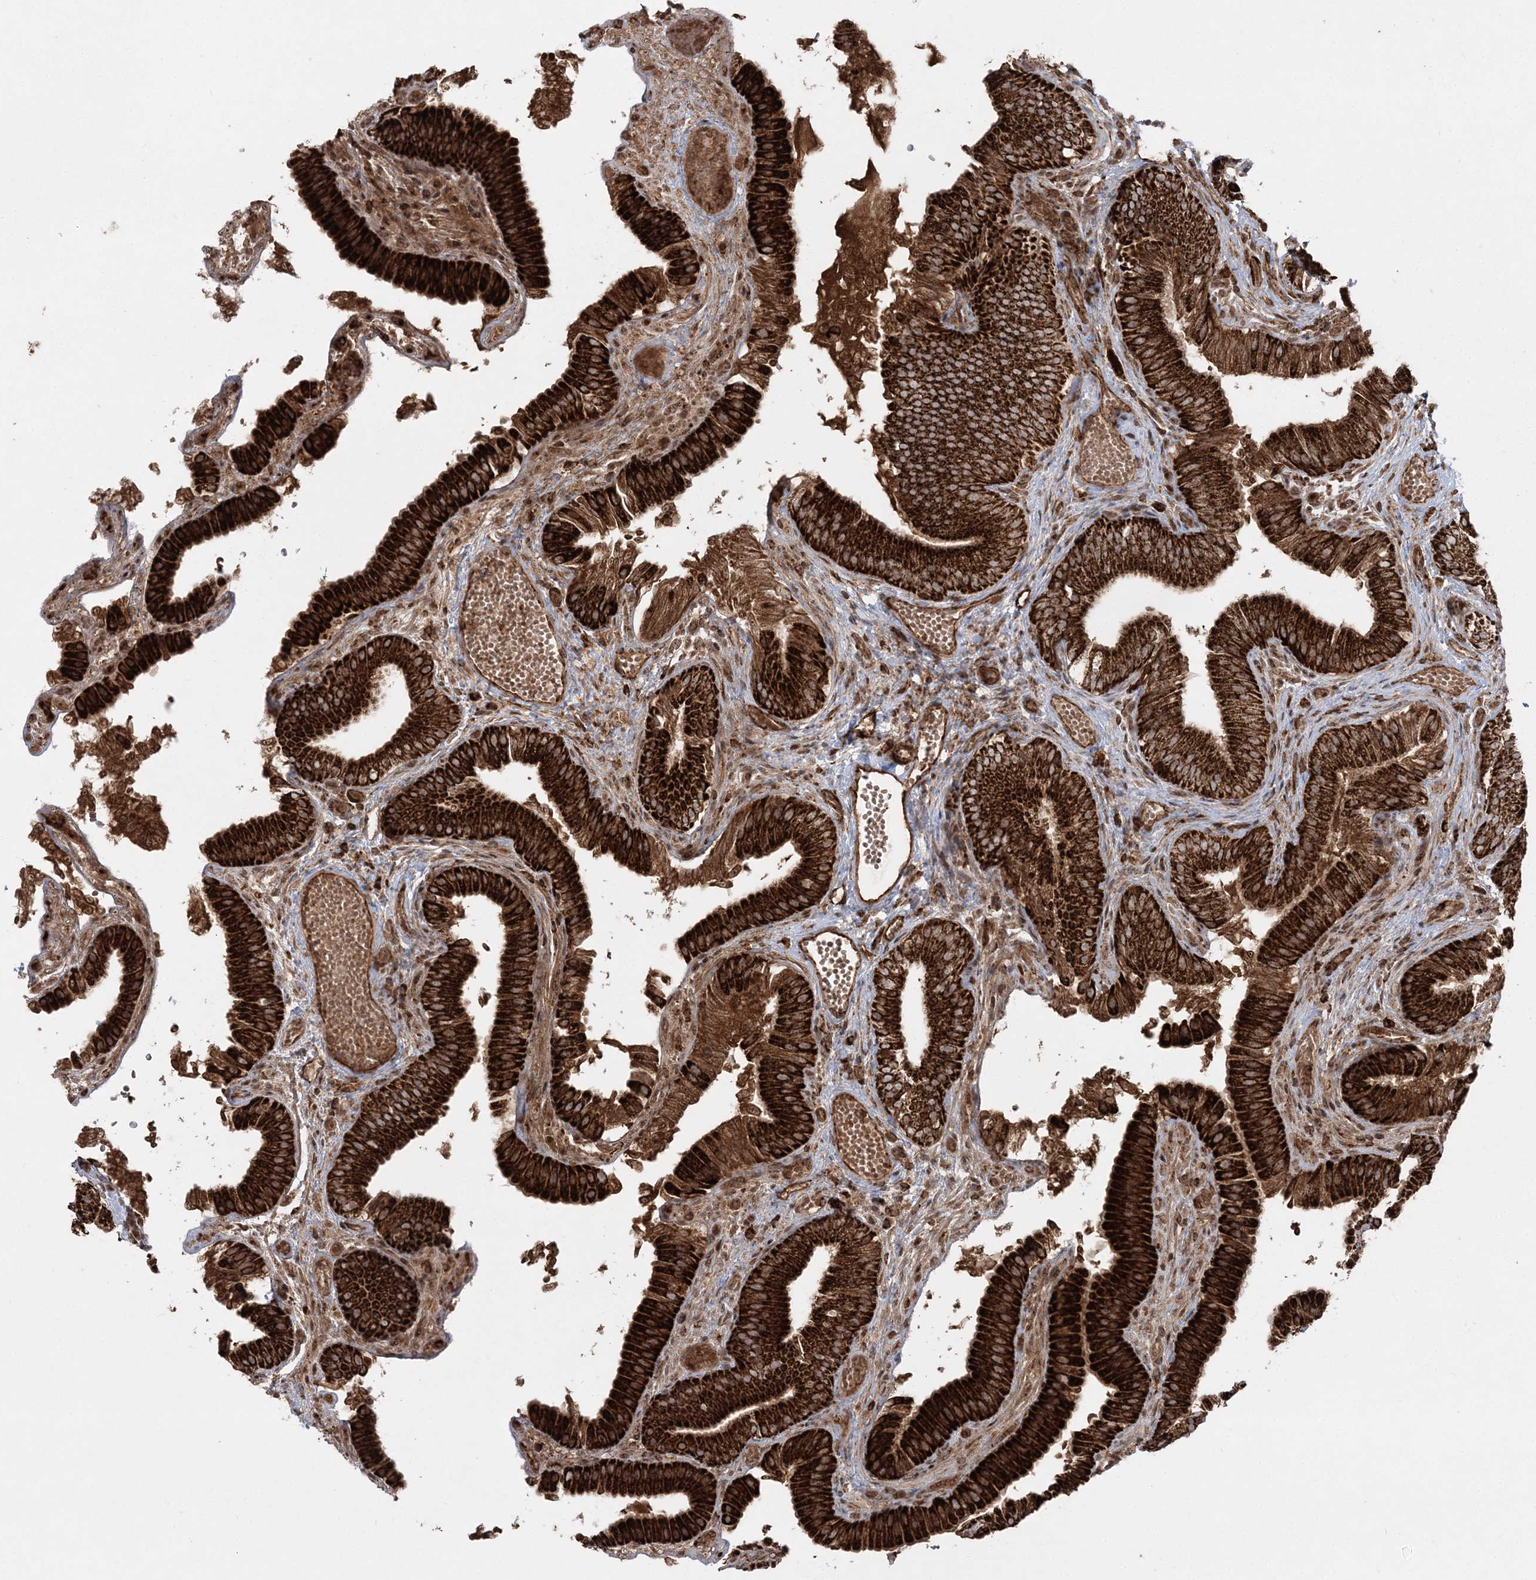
{"staining": {"intensity": "strong", "quantity": ">75%", "location": "cytoplasmic/membranous"}, "tissue": "gallbladder", "cell_type": "Glandular cells", "image_type": "normal", "snomed": [{"axis": "morphology", "description": "Normal tissue, NOS"}, {"axis": "topography", "description": "Gallbladder"}], "caption": "Glandular cells reveal high levels of strong cytoplasmic/membranous expression in approximately >75% of cells in unremarkable human gallbladder. The staining is performed using DAB brown chromogen to label protein expression. The nuclei are counter-stained blue using hematoxylin.", "gene": "LRPPRC", "patient": {"sex": "female", "age": 30}}